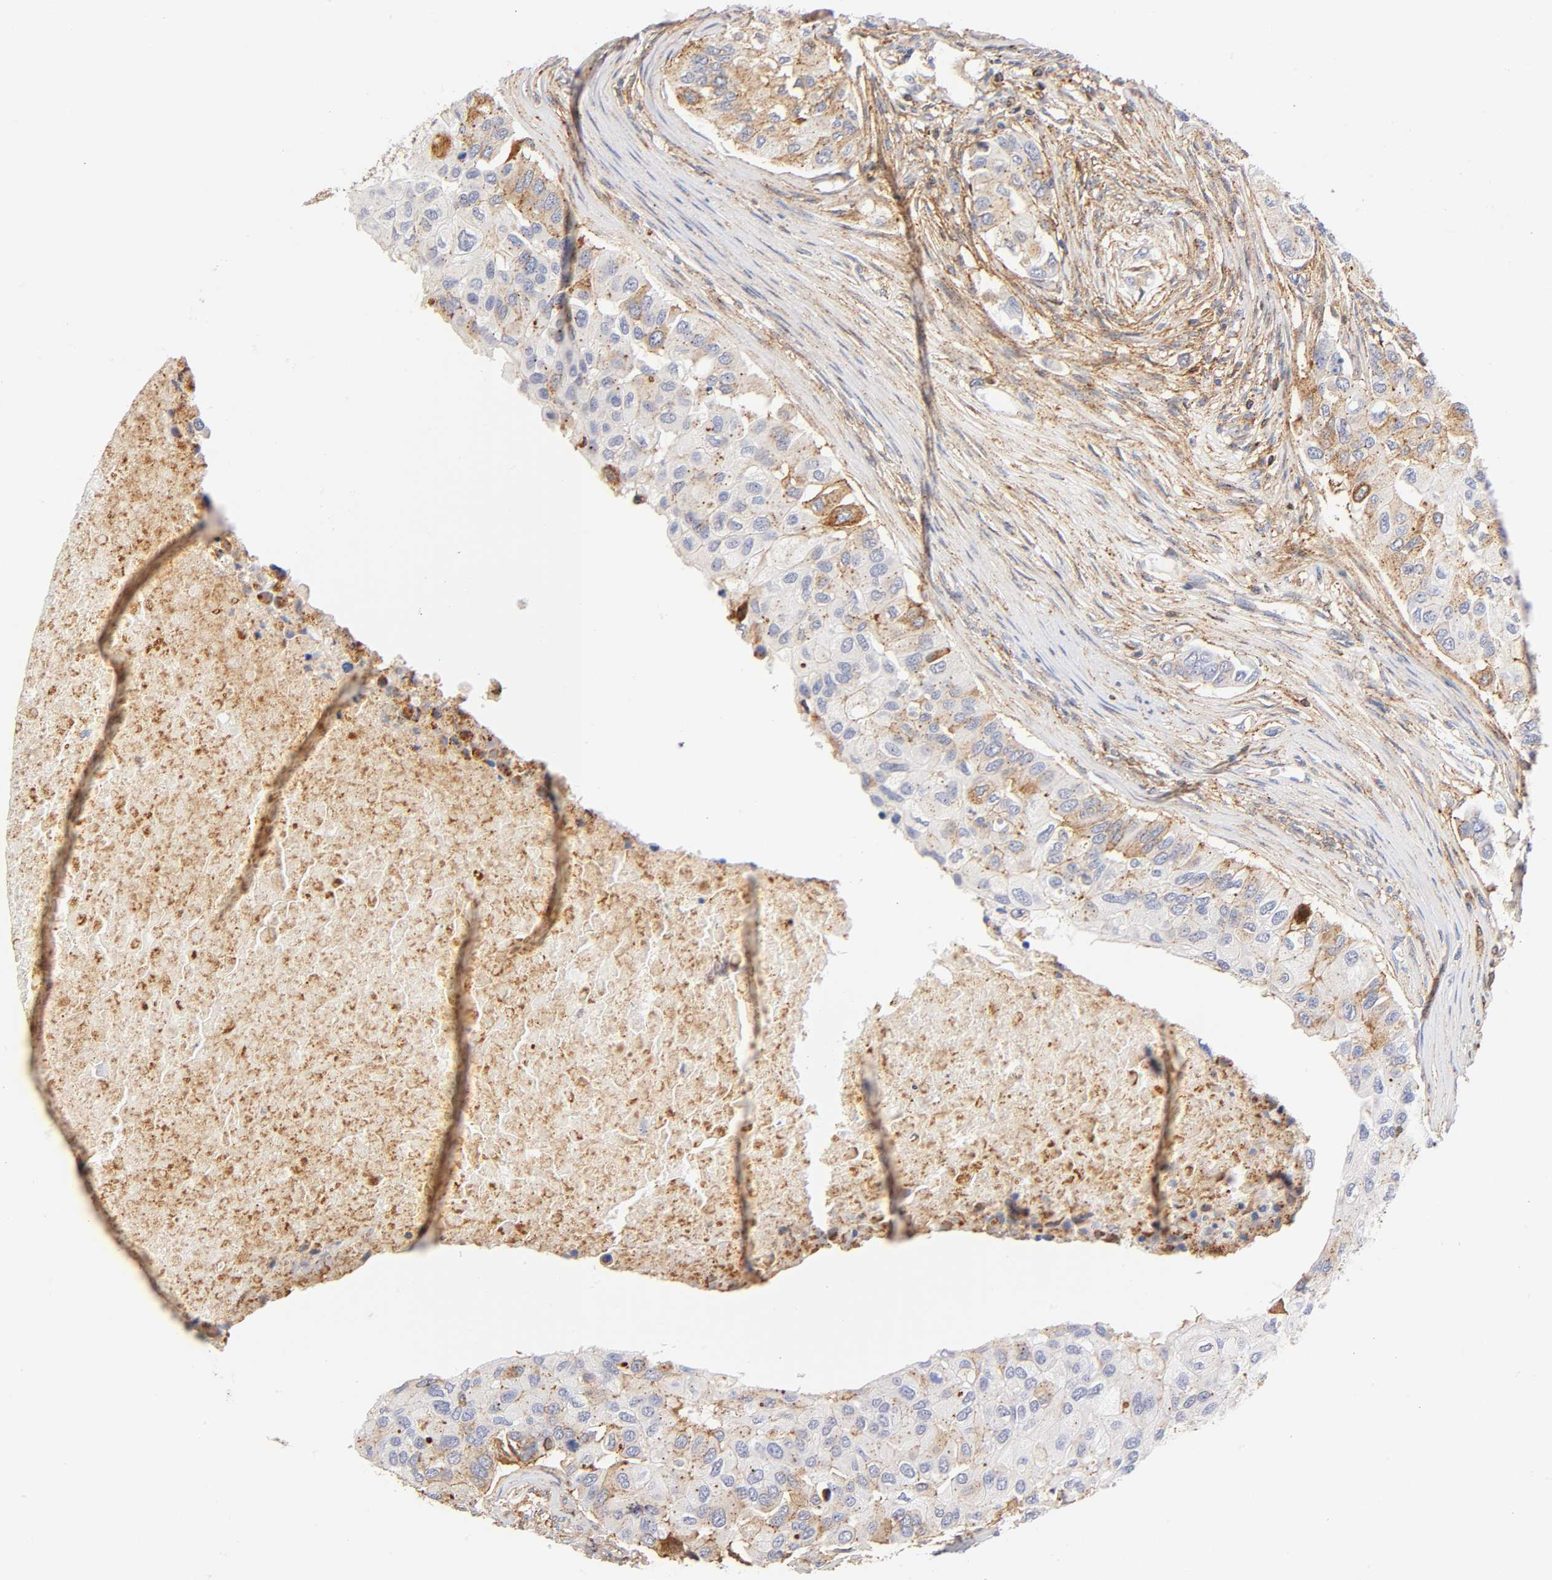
{"staining": {"intensity": "weak", "quantity": ">75%", "location": "cytoplasmic/membranous"}, "tissue": "breast cancer", "cell_type": "Tumor cells", "image_type": "cancer", "snomed": [{"axis": "morphology", "description": "Normal tissue, NOS"}, {"axis": "morphology", "description": "Duct carcinoma"}, {"axis": "topography", "description": "Breast"}], "caption": "High-magnification brightfield microscopy of breast cancer stained with DAB (3,3'-diaminobenzidine) (brown) and counterstained with hematoxylin (blue). tumor cells exhibit weak cytoplasmic/membranous positivity is seen in about>75% of cells.", "gene": "ANXA7", "patient": {"sex": "female", "age": 49}}